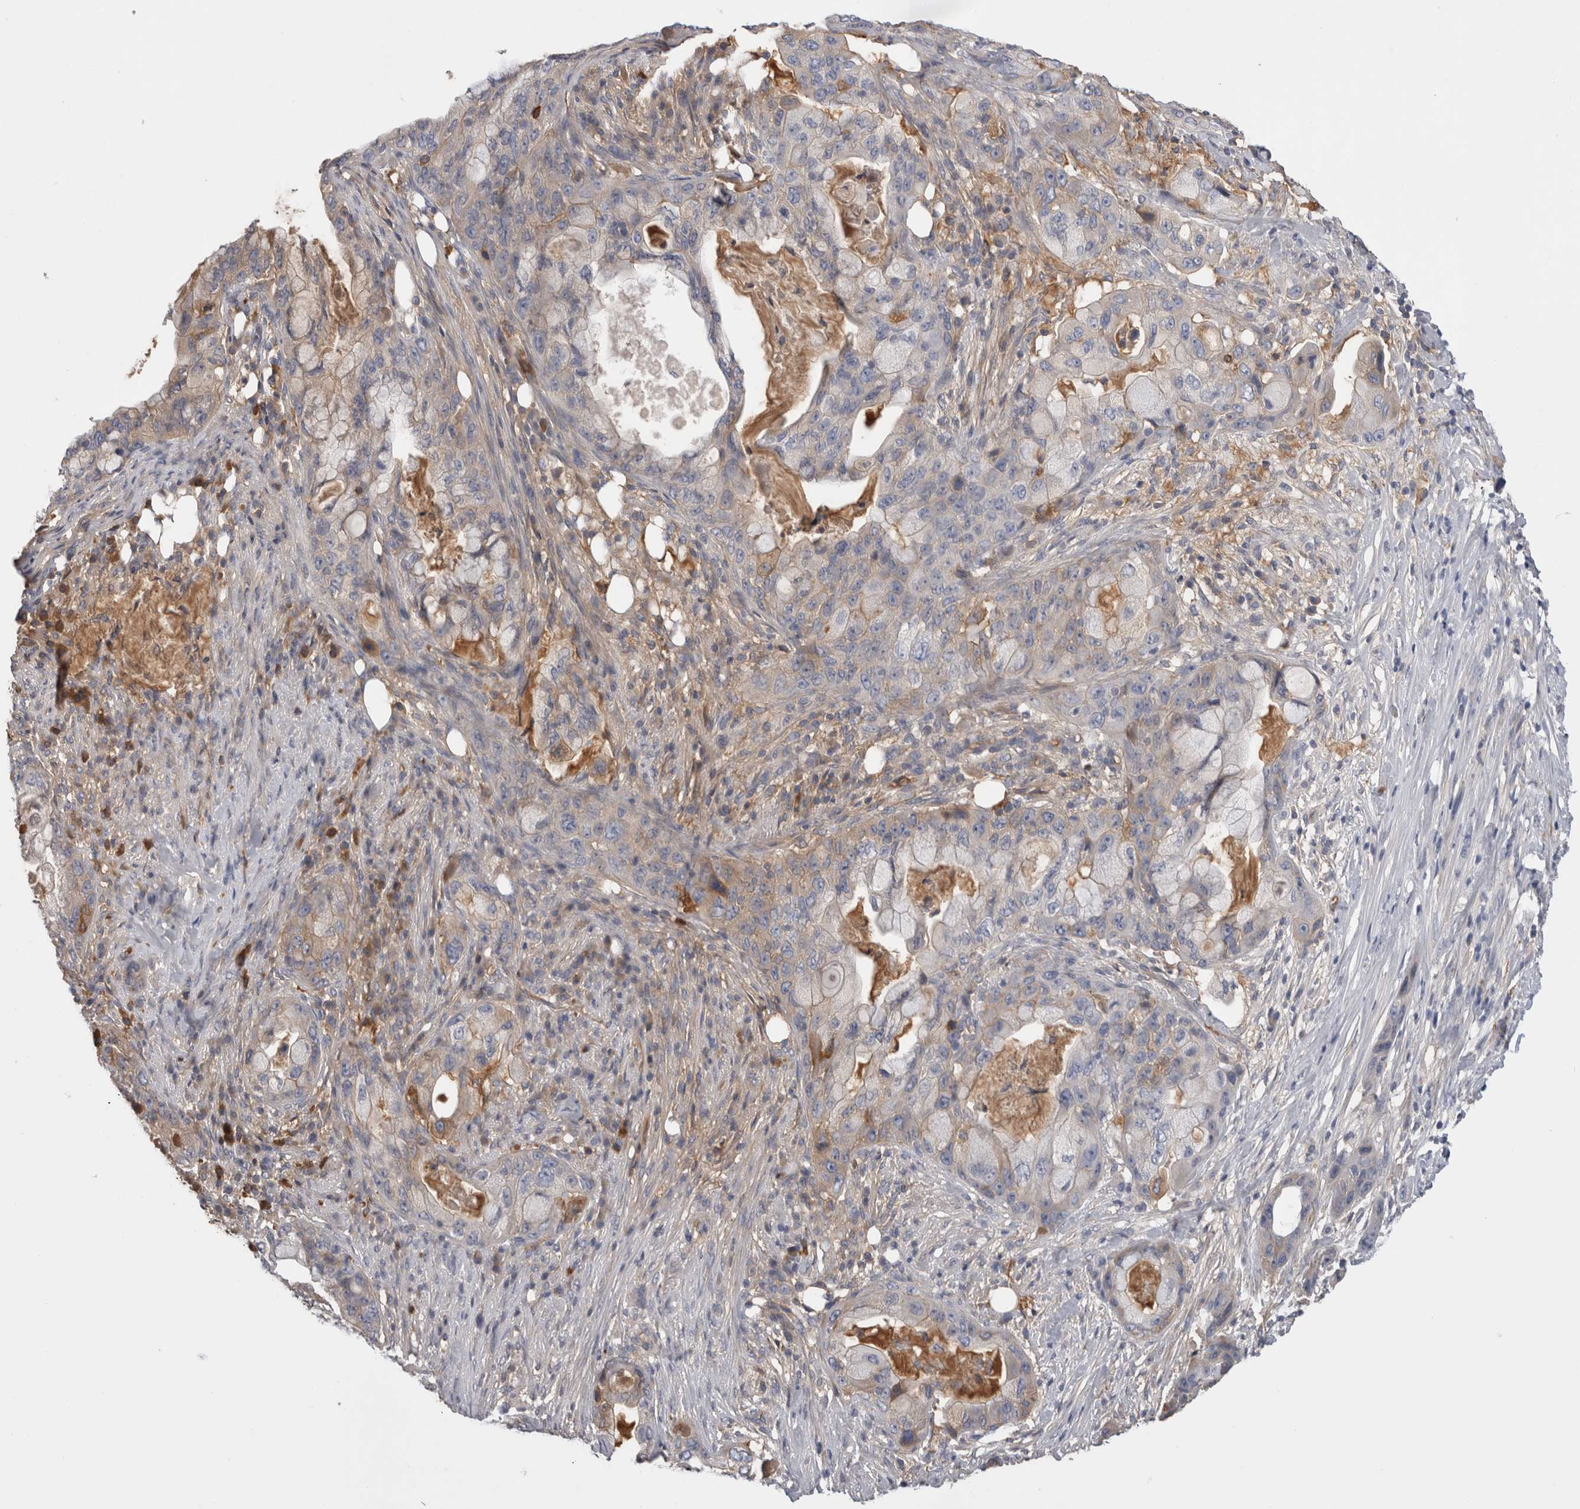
{"staining": {"intensity": "weak", "quantity": "<25%", "location": "cytoplasmic/membranous"}, "tissue": "pancreatic cancer", "cell_type": "Tumor cells", "image_type": "cancer", "snomed": [{"axis": "morphology", "description": "Adenocarcinoma, NOS"}, {"axis": "topography", "description": "Pancreas"}], "caption": "An immunohistochemistry histopathology image of adenocarcinoma (pancreatic) is shown. There is no staining in tumor cells of adenocarcinoma (pancreatic).", "gene": "TBCE", "patient": {"sex": "male", "age": 53}}